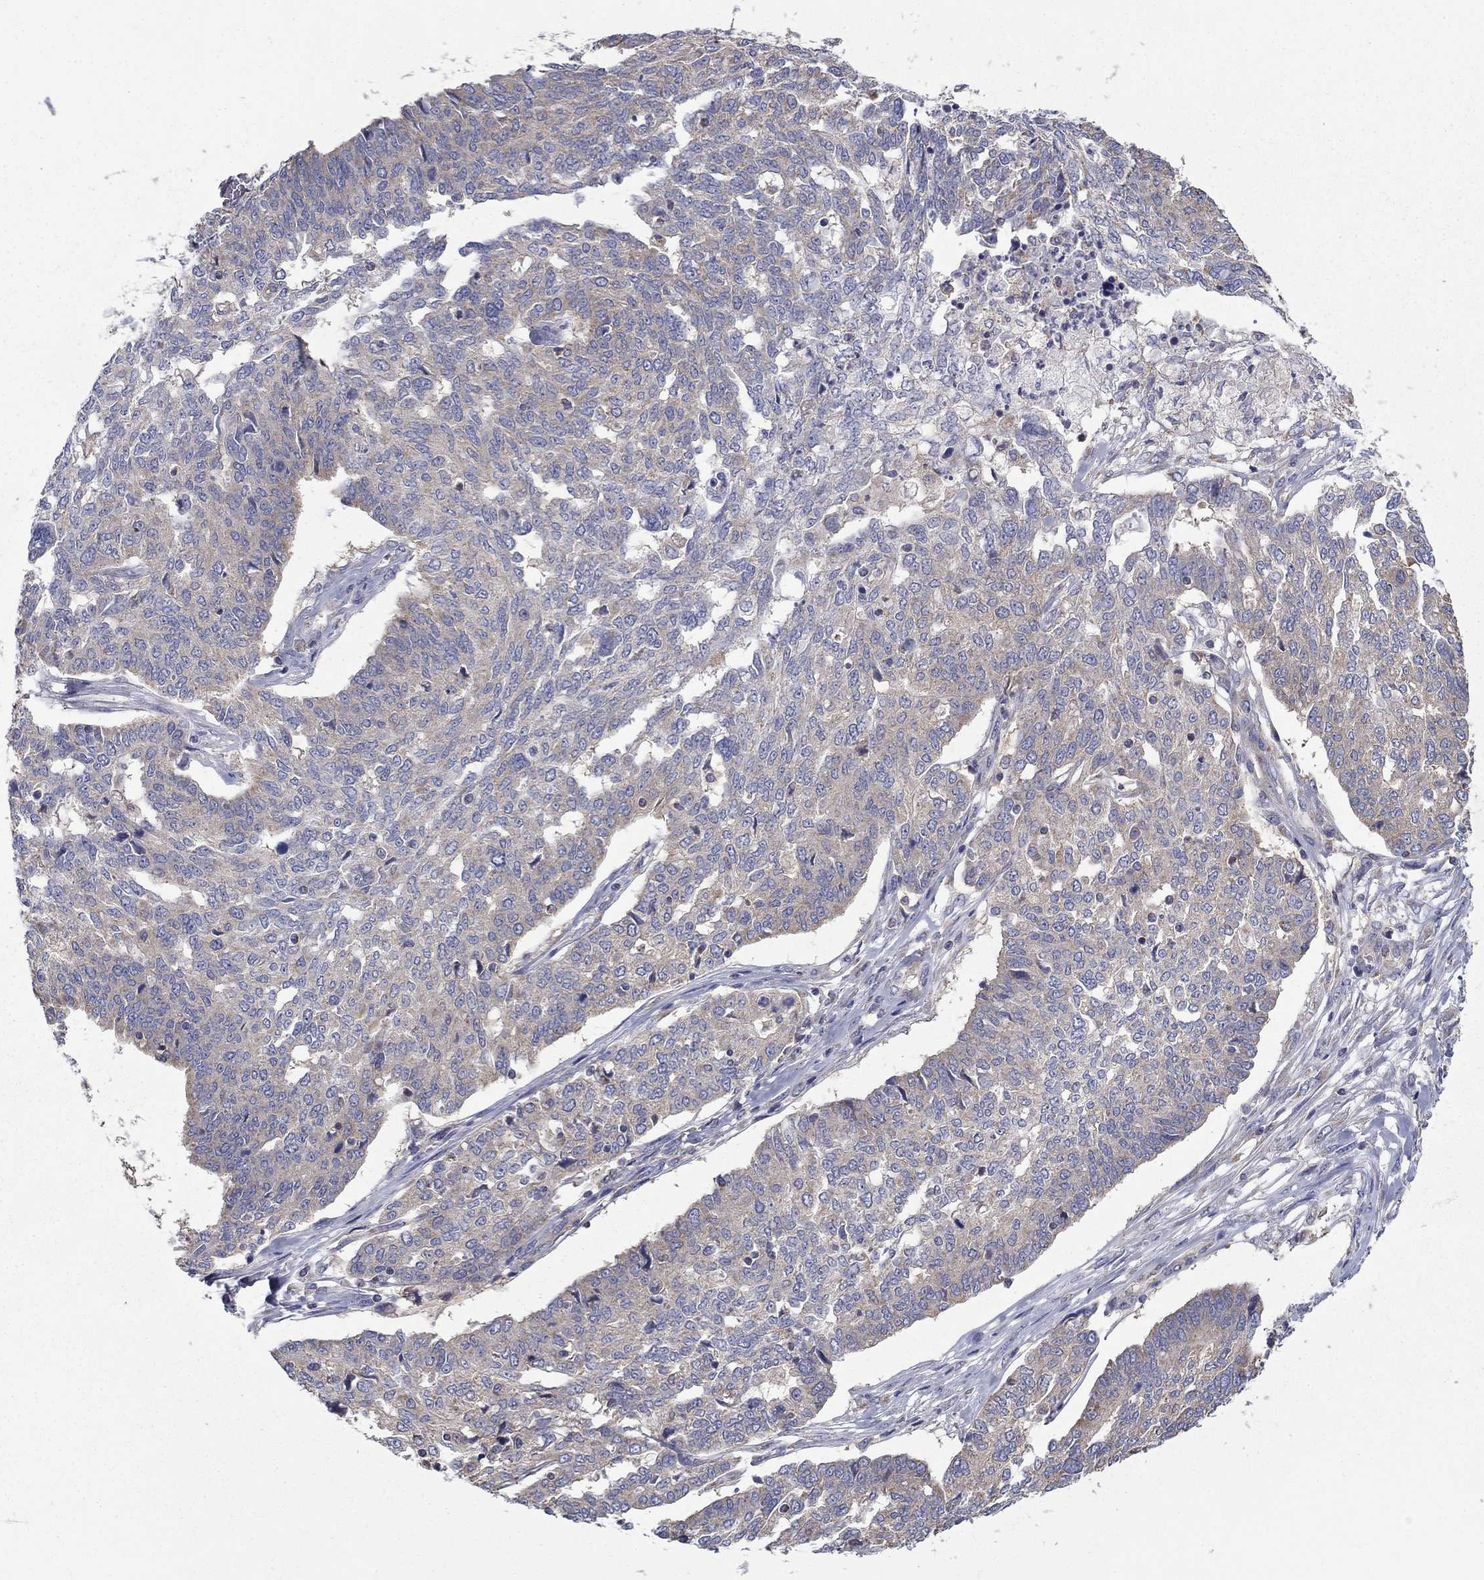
{"staining": {"intensity": "weak", "quantity": "<25%", "location": "cytoplasmic/membranous"}, "tissue": "ovarian cancer", "cell_type": "Tumor cells", "image_type": "cancer", "snomed": [{"axis": "morphology", "description": "Cystadenocarcinoma, serous, NOS"}, {"axis": "topography", "description": "Ovary"}], "caption": "Serous cystadenocarcinoma (ovarian) was stained to show a protein in brown. There is no significant expression in tumor cells. Nuclei are stained in blue.", "gene": "NME5", "patient": {"sex": "female", "age": 67}}